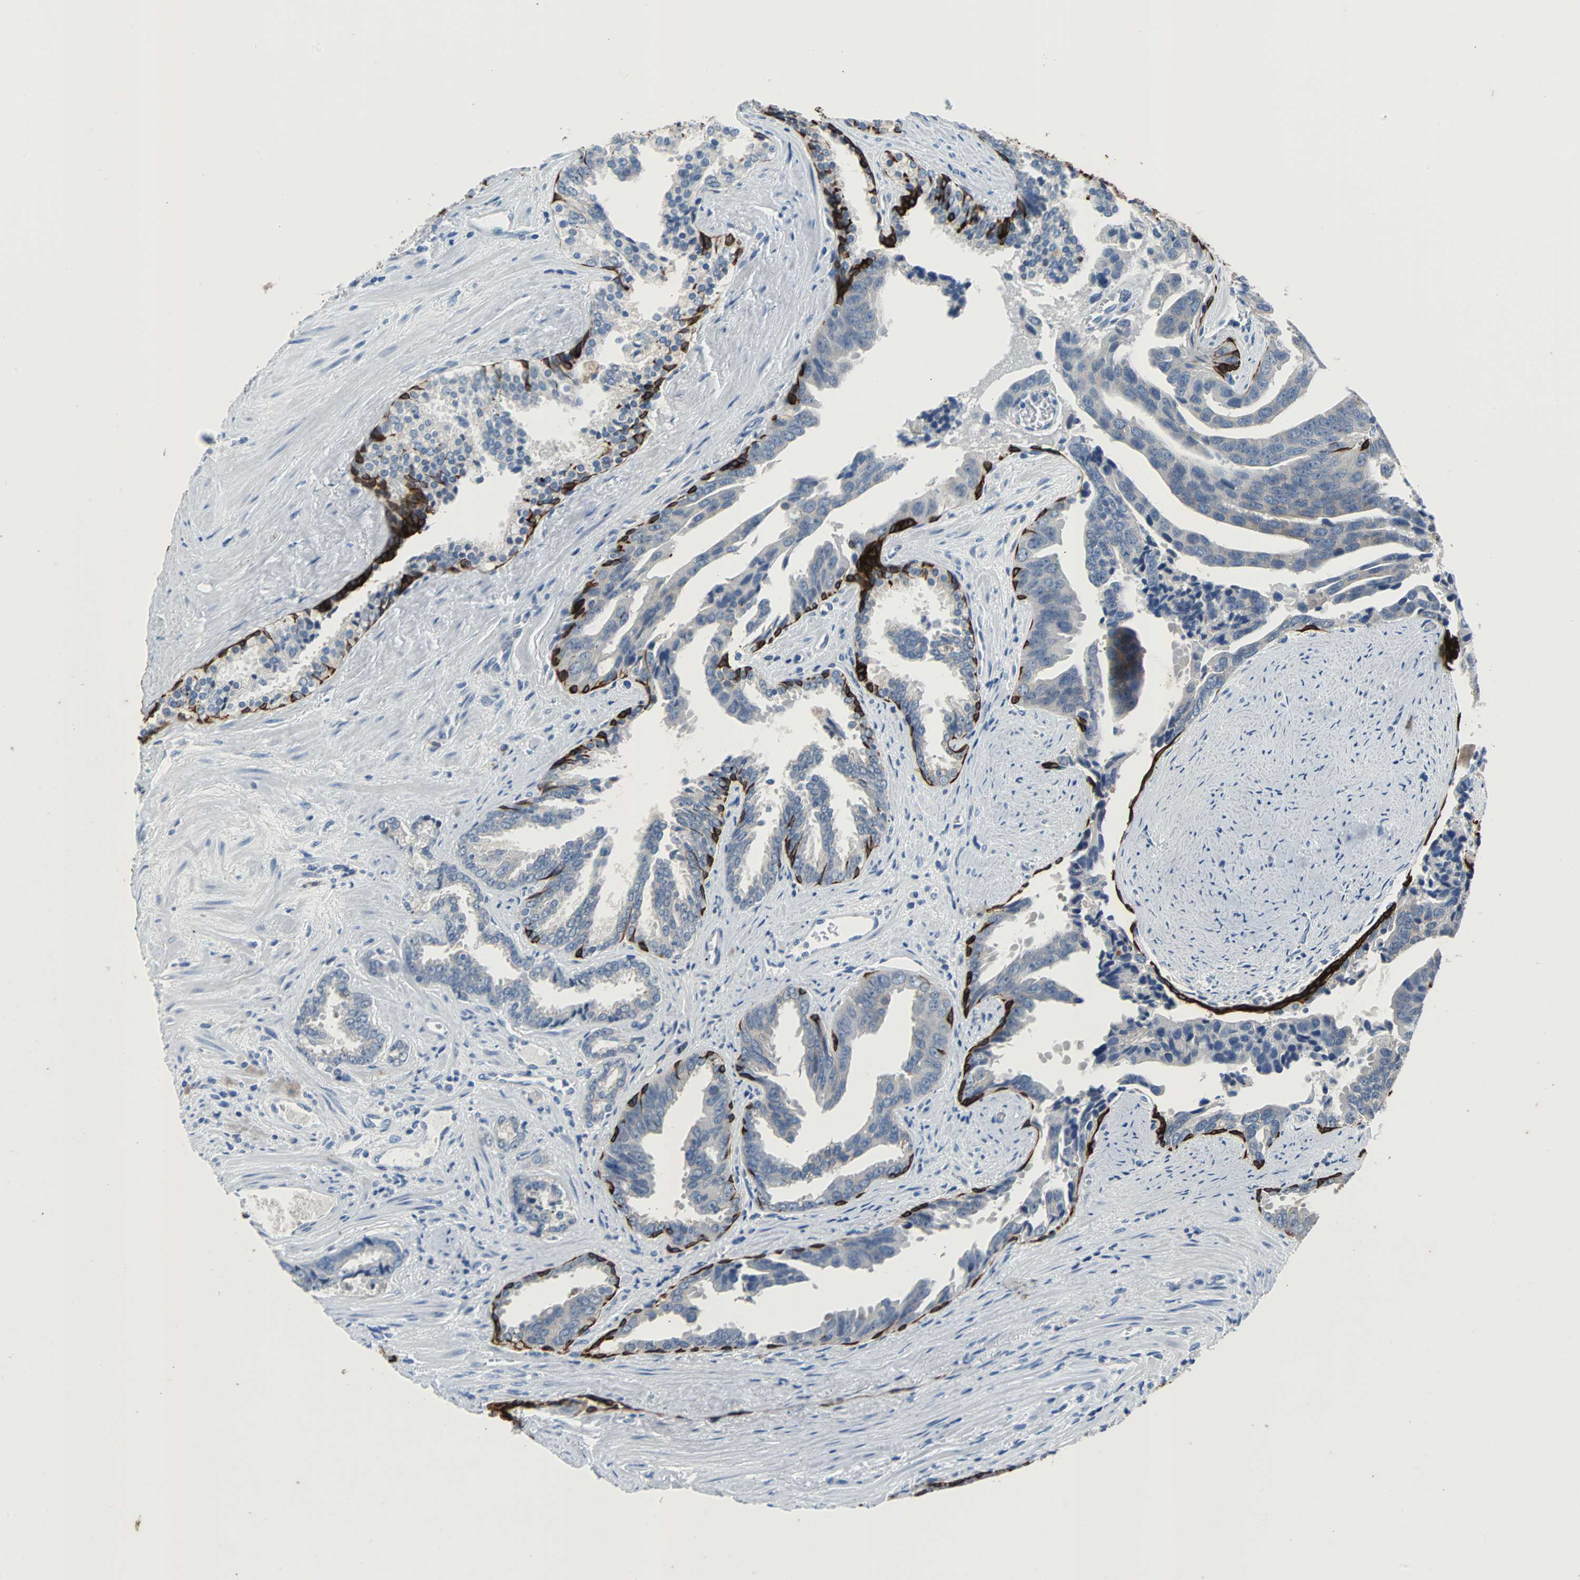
{"staining": {"intensity": "weak", "quantity": ">75%", "location": "cytoplasmic/membranous"}, "tissue": "prostate cancer", "cell_type": "Tumor cells", "image_type": "cancer", "snomed": [{"axis": "morphology", "description": "Adenocarcinoma, High grade"}, {"axis": "topography", "description": "Prostate"}], "caption": "An immunohistochemistry photomicrograph of tumor tissue is shown. Protein staining in brown highlights weak cytoplasmic/membranous positivity in prostate cancer (adenocarcinoma (high-grade)) within tumor cells.", "gene": "KRT7", "patient": {"sex": "male", "age": 67}}